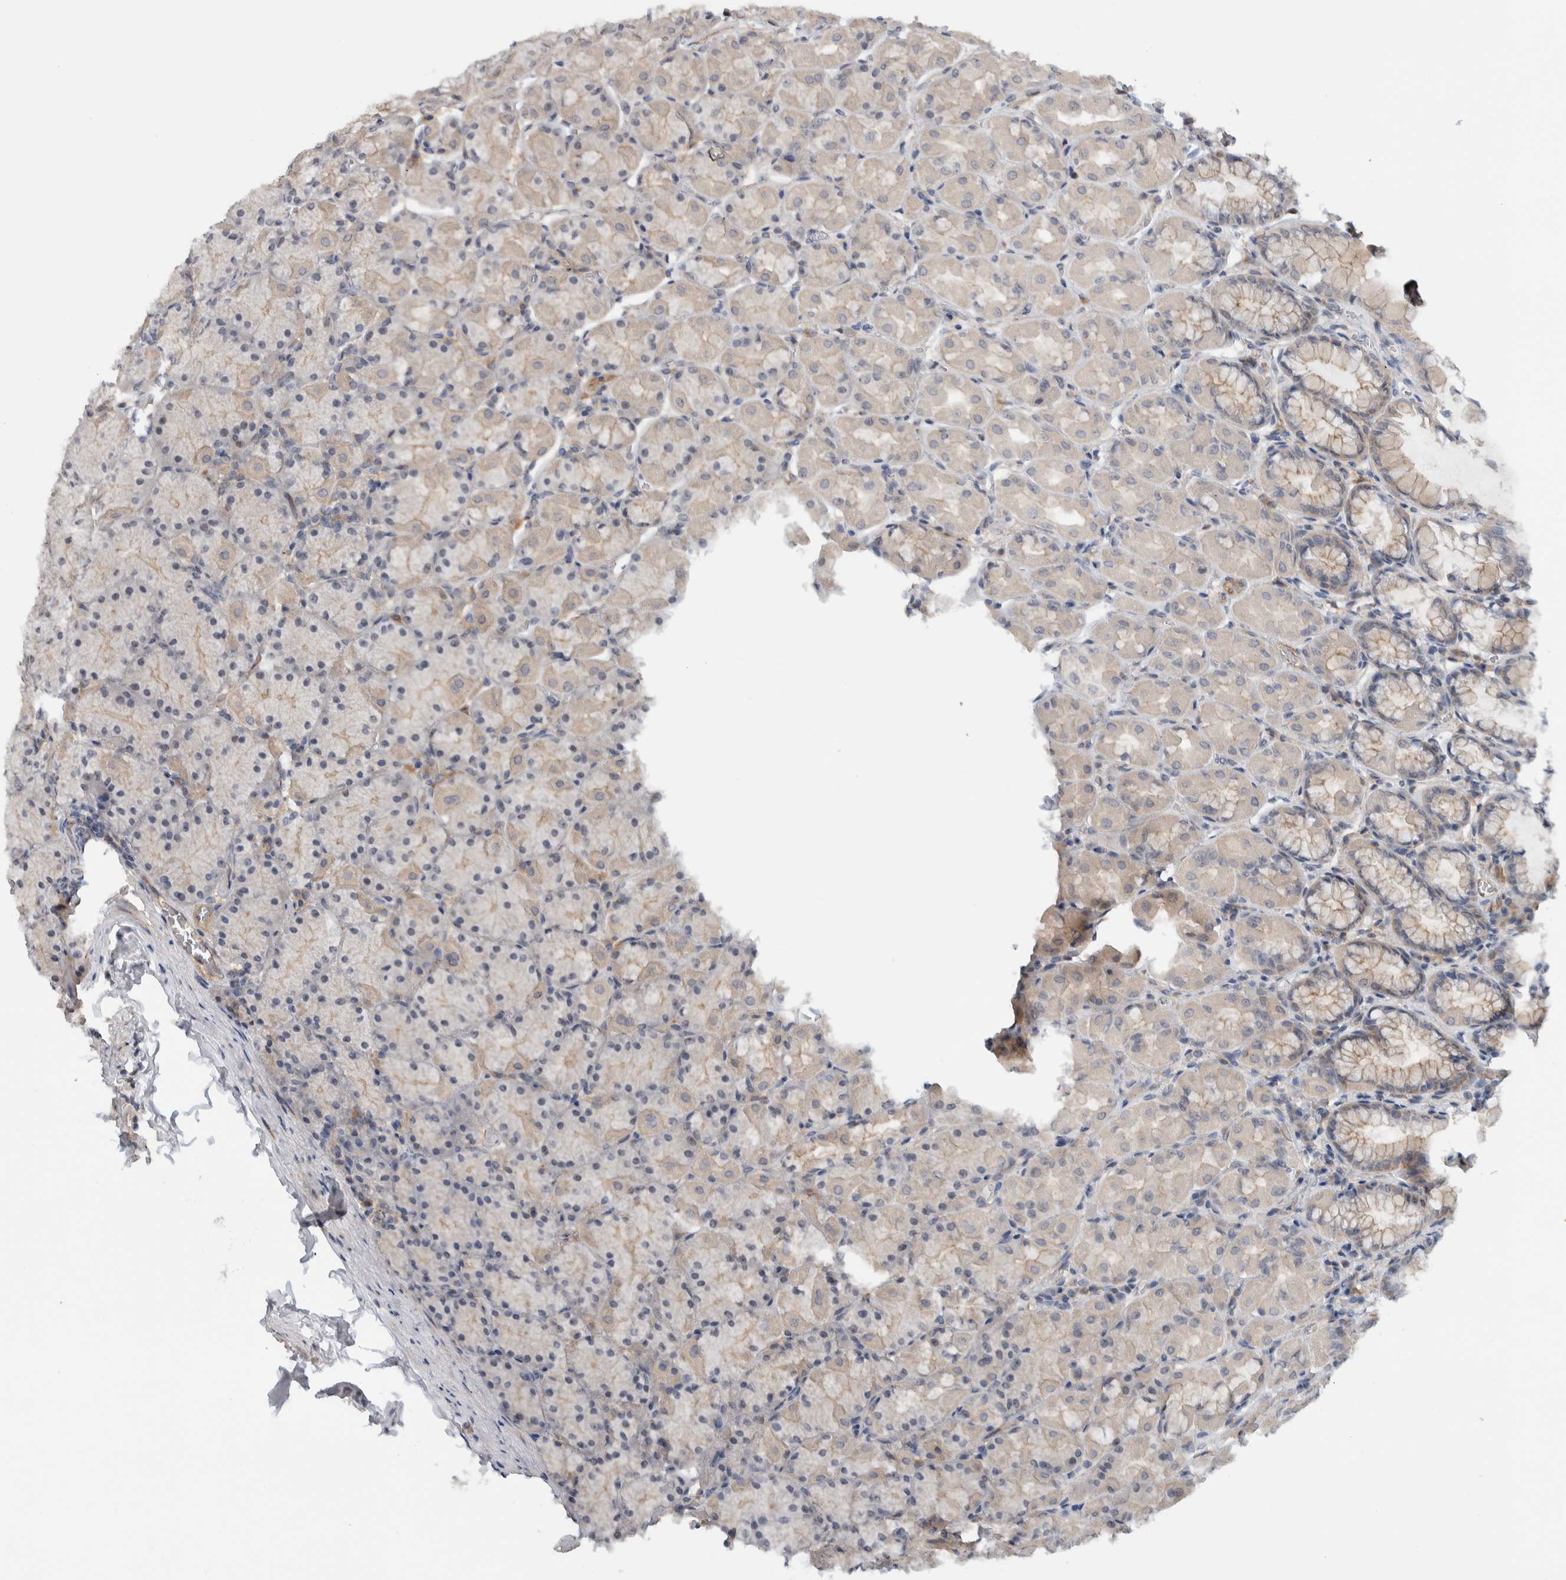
{"staining": {"intensity": "moderate", "quantity": "25%-75%", "location": "cytoplasmic/membranous"}, "tissue": "stomach", "cell_type": "Glandular cells", "image_type": "normal", "snomed": [{"axis": "morphology", "description": "Normal tissue, NOS"}, {"axis": "topography", "description": "Stomach, upper"}], "caption": "A photomicrograph of stomach stained for a protein shows moderate cytoplasmic/membranous brown staining in glandular cells.", "gene": "MPRIP", "patient": {"sex": "female", "age": 56}}